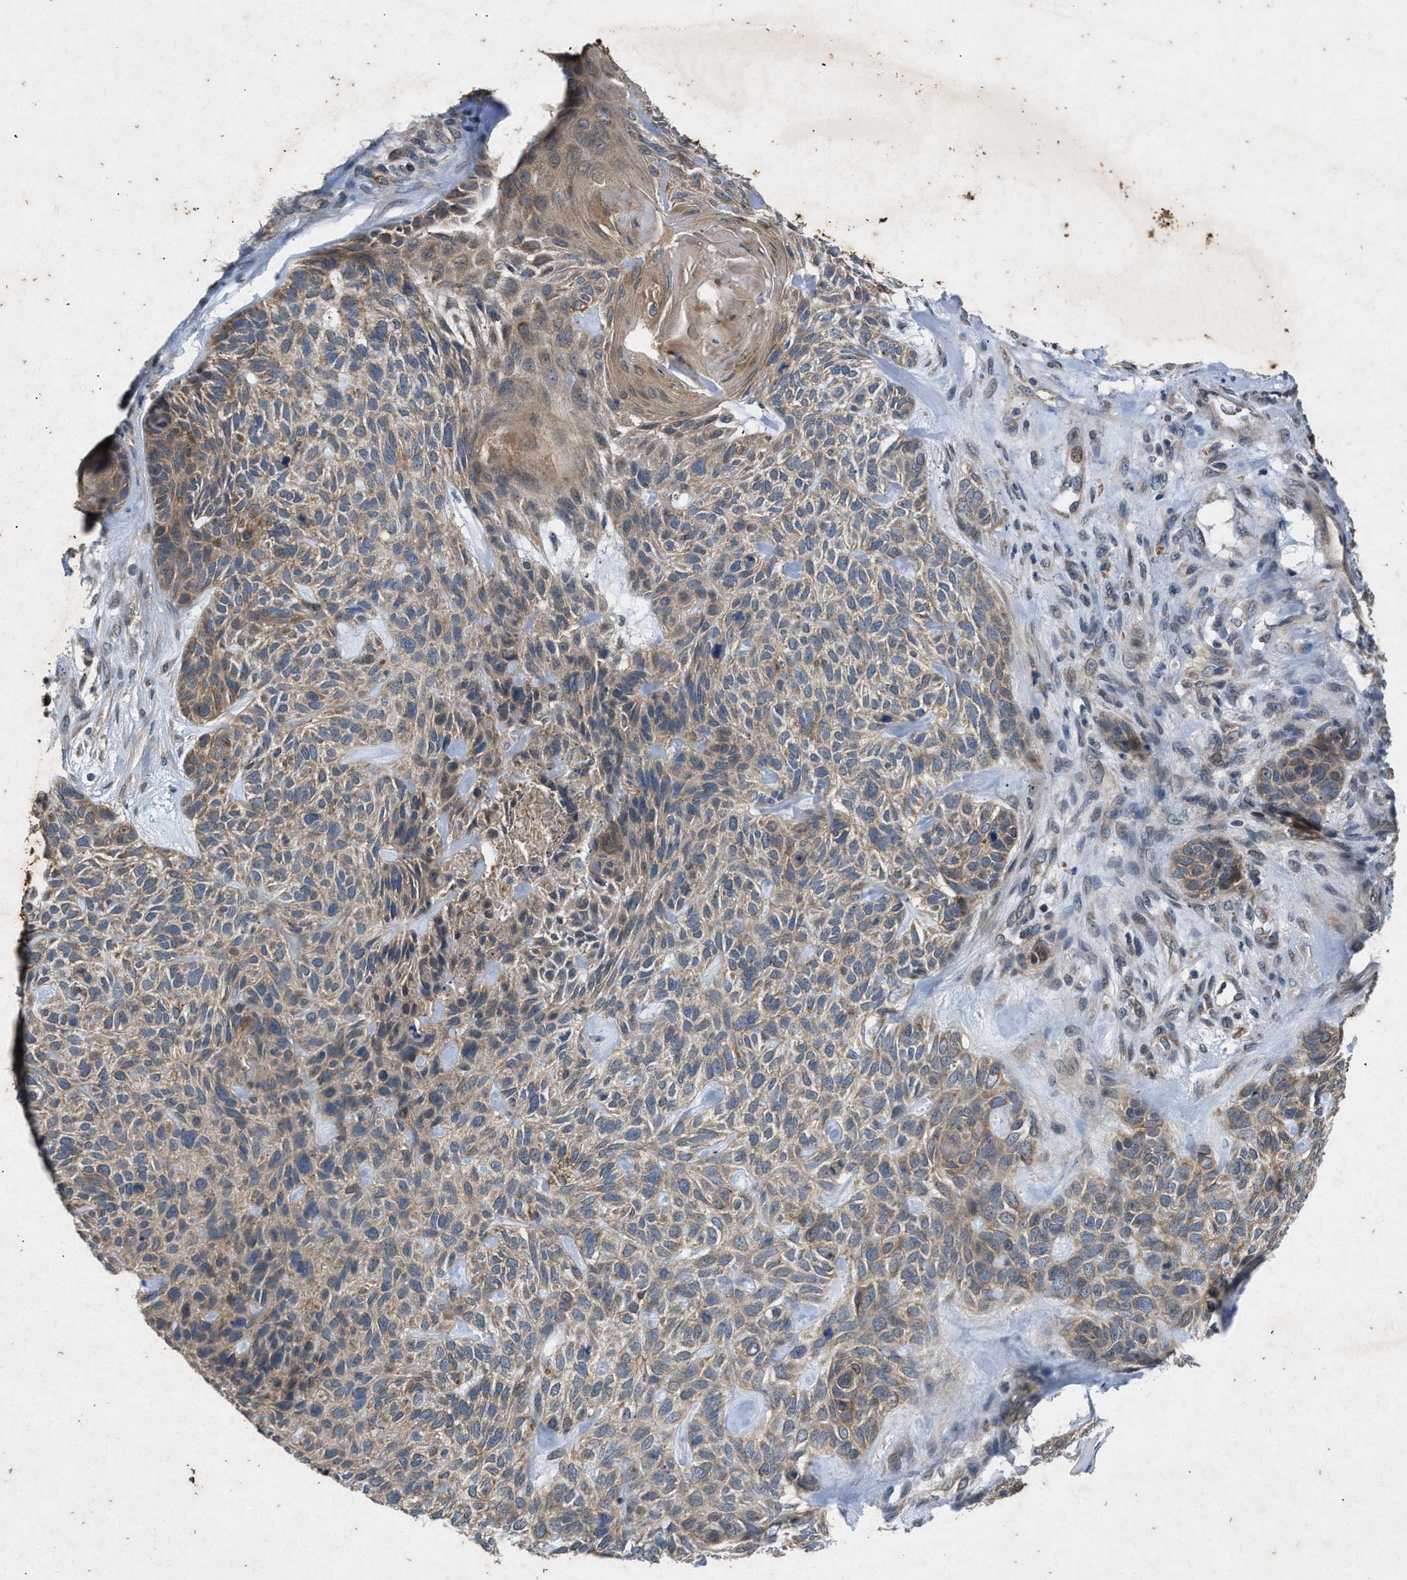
{"staining": {"intensity": "moderate", "quantity": "25%-75%", "location": "cytoplasmic/membranous"}, "tissue": "skin cancer", "cell_type": "Tumor cells", "image_type": "cancer", "snomed": [{"axis": "morphology", "description": "Basal cell carcinoma"}, {"axis": "topography", "description": "Skin"}], "caption": "About 25%-75% of tumor cells in basal cell carcinoma (skin) exhibit moderate cytoplasmic/membranous protein expression as visualized by brown immunohistochemical staining.", "gene": "PRKG2", "patient": {"sex": "male", "age": 55}}